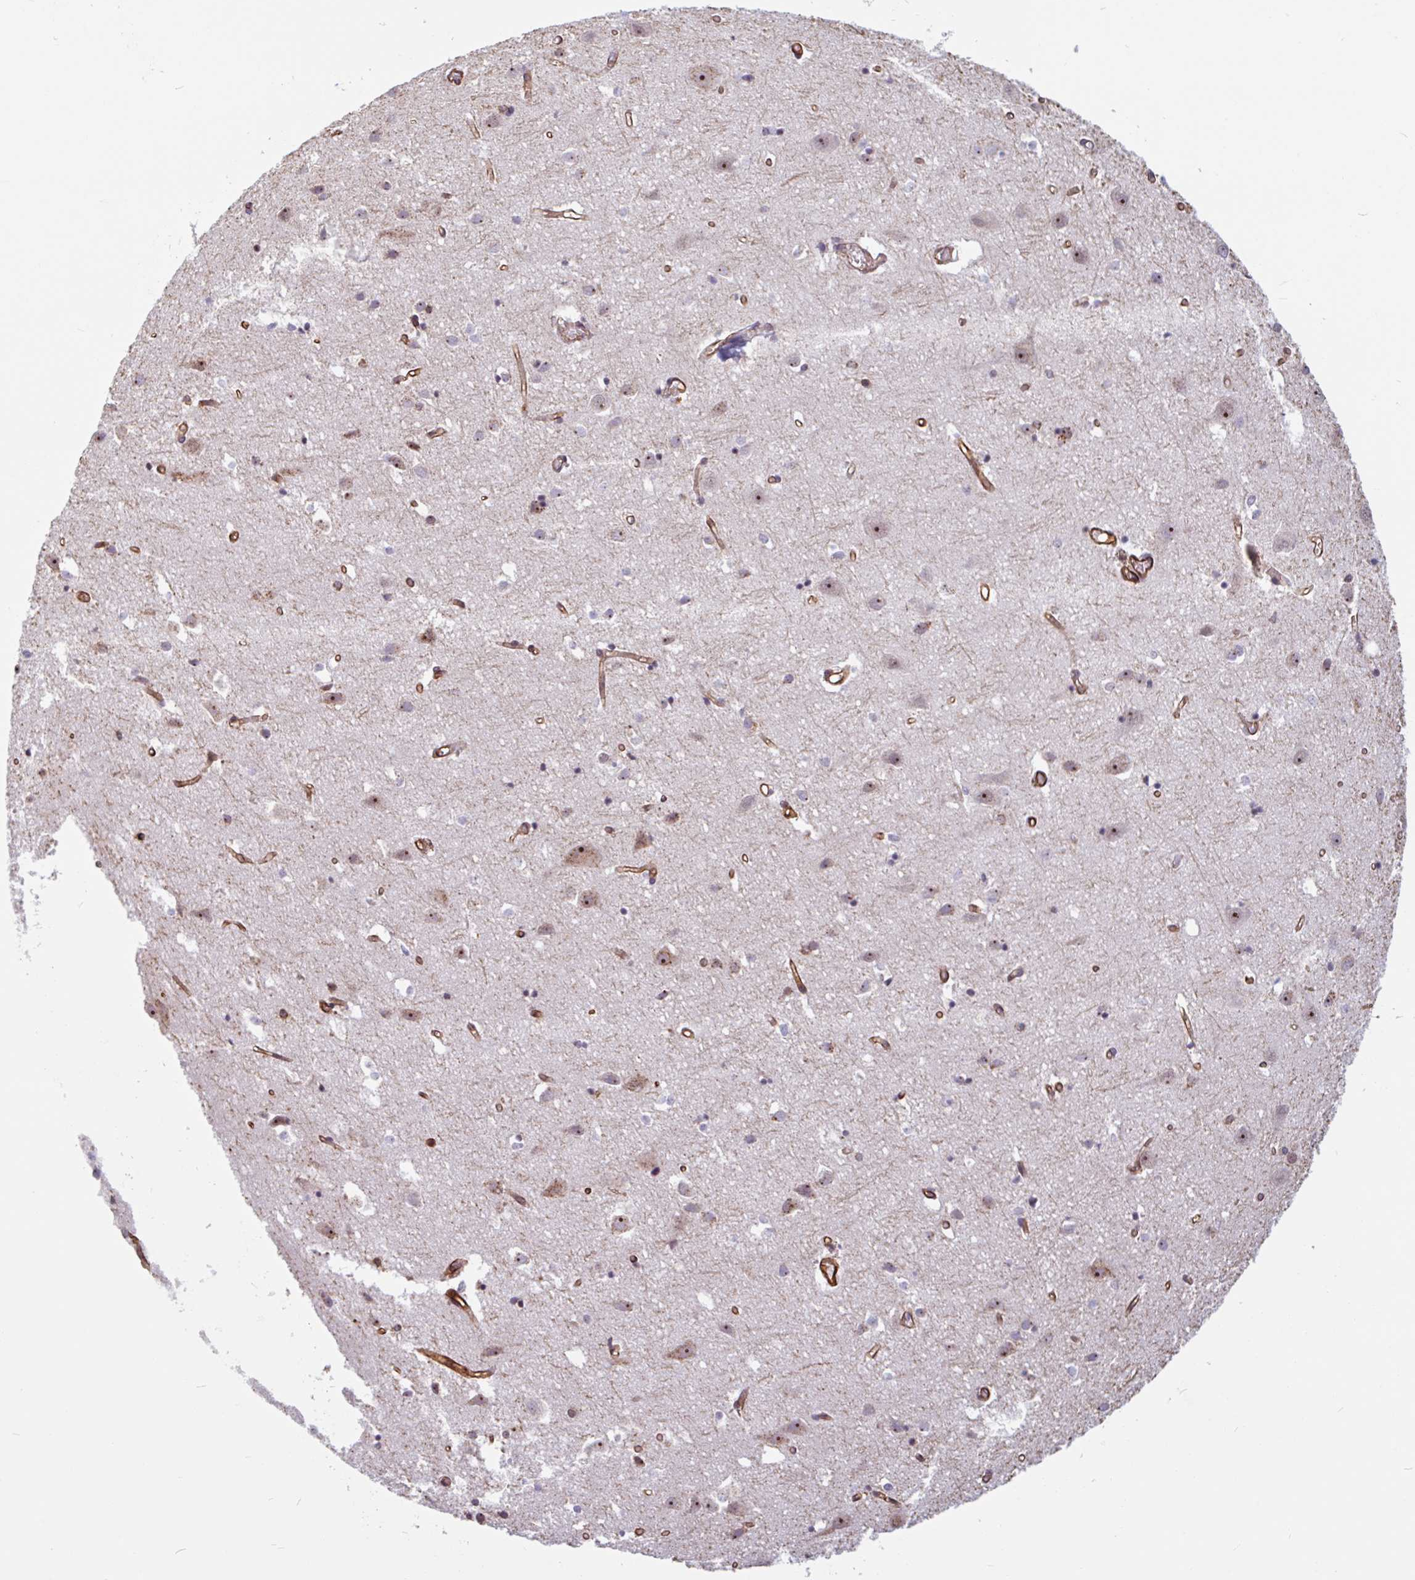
{"staining": {"intensity": "moderate", "quantity": ">75%", "location": "cytoplasmic/membranous"}, "tissue": "cerebral cortex", "cell_type": "Endothelial cells", "image_type": "normal", "snomed": [{"axis": "morphology", "description": "Normal tissue, NOS"}, {"axis": "topography", "description": "Cerebral cortex"}], "caption": "Protein expression analysis of normal cerebral cortex demonstrates moderate cytoplasmic/membranous positivity in about >75% of endothelial cells.", "gene": "ZNF689", "patient": {"sex": "male", "age": 70}}